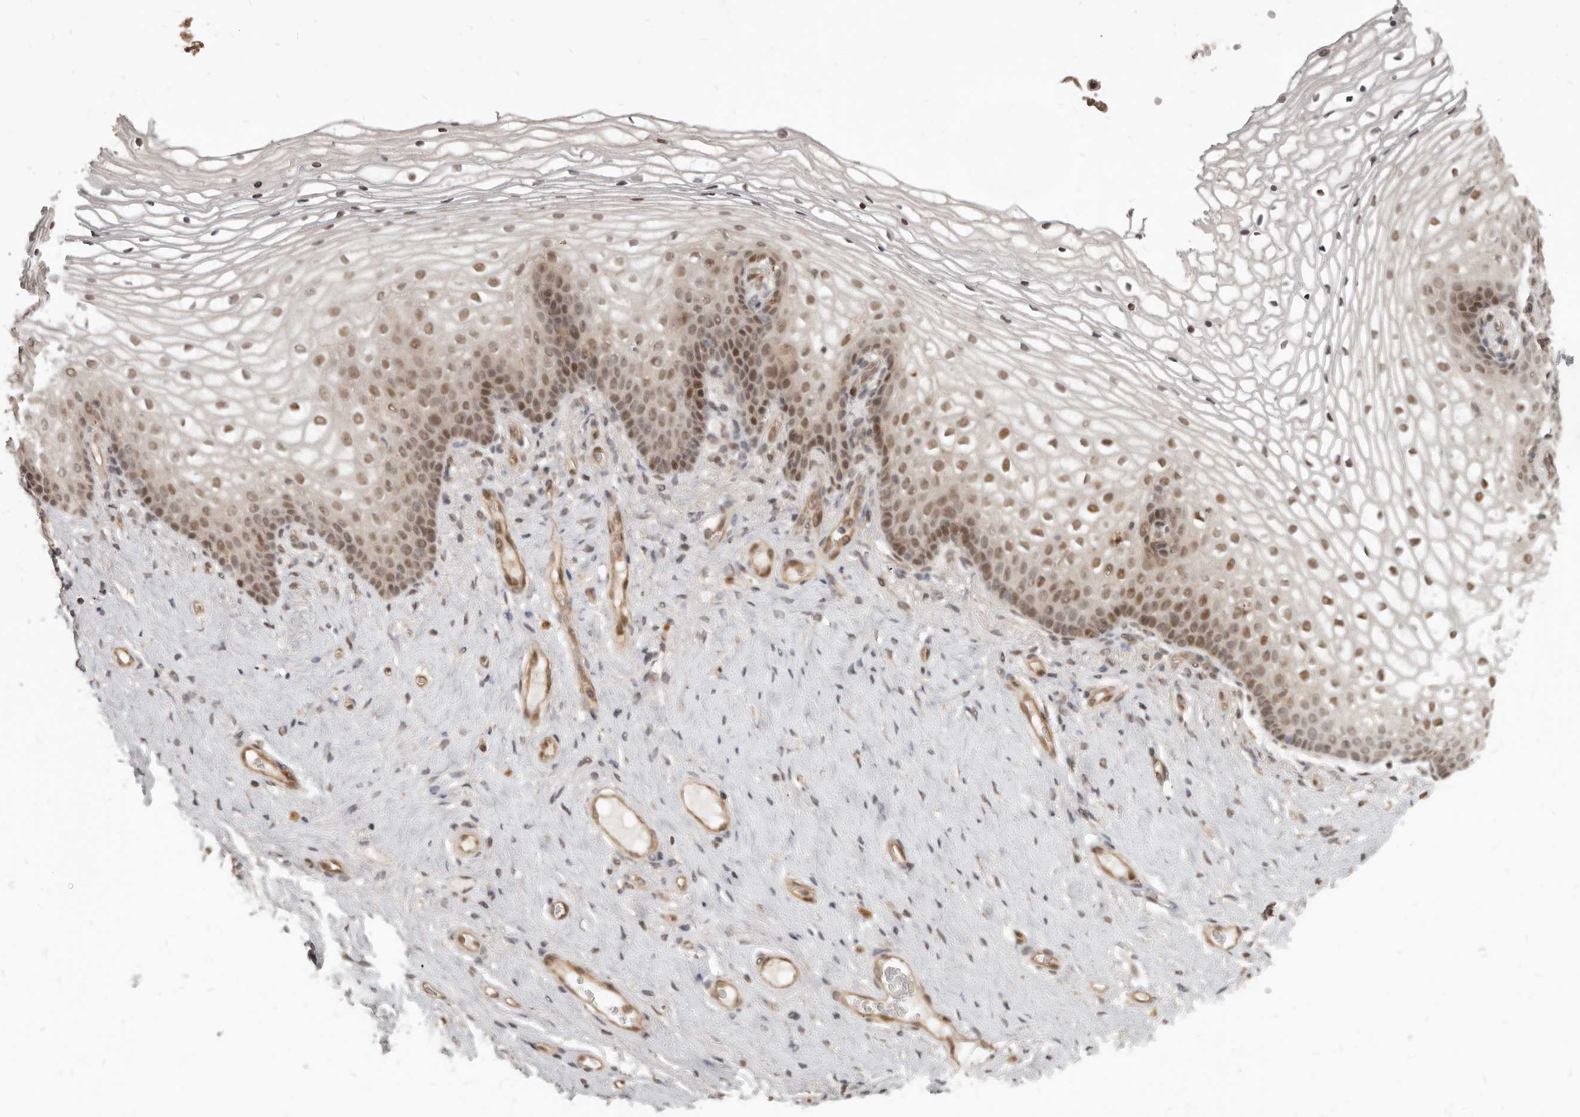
{"staining": {"intensity": "moderate", "quantity": "25%-75%", "location": "nuclear"}, "tissue": "vagina", "cell_type": "Squamous epithelial cells", "image_type": "normal", "snomed": [{"axis": "morphology", "description": "Normal tissue, NOS"}, {"axis": "topography", "description": "Vagina"}], "caption": "Immunohistochemical staining of normal vagina shows moderate nuclear protein expression in about 25%-75% of squamous epithelial cells. Nuclei are stained in blue.", "gene": "ATF5", "patient": {"sex": "female", "age": 60}}